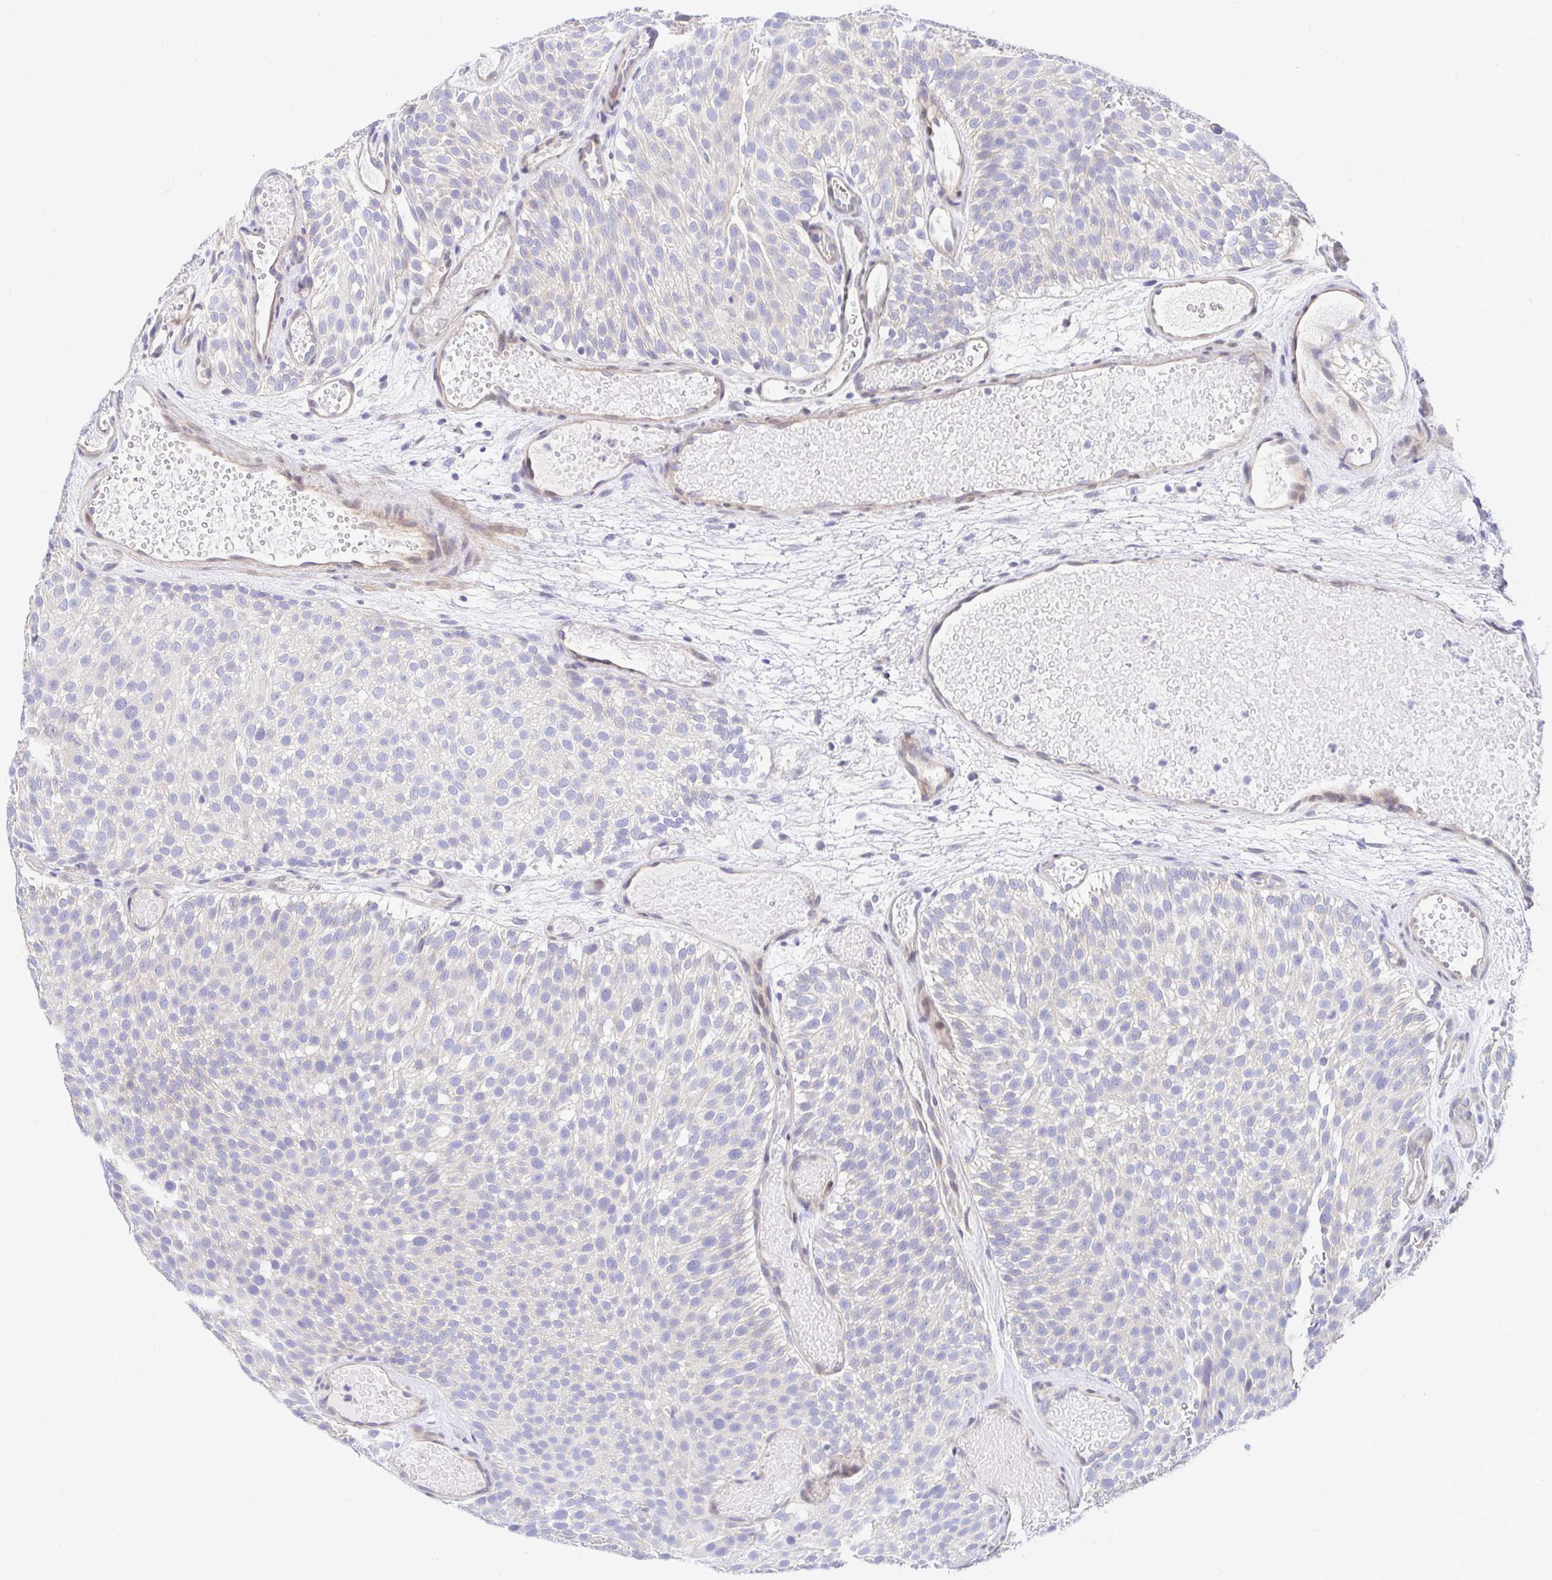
{"staining": {"intensity": "negative", "quantity": "none", "location": "none"}, "tissue": "urothelial cancer", "cell_type": "Tumor cells", "image_type": "cancer", "snomed": [{"axis": "morphology", "description": "Urothelial carcinoma, Low grade"}, {"axis": "topography", "description": "Urinary bladder"}], "caption": "Tumor cells show no significant protein positivity in urothelial cancer.", "gene": "AKAP14", "patient": {"sex": "male", "age": 78}}